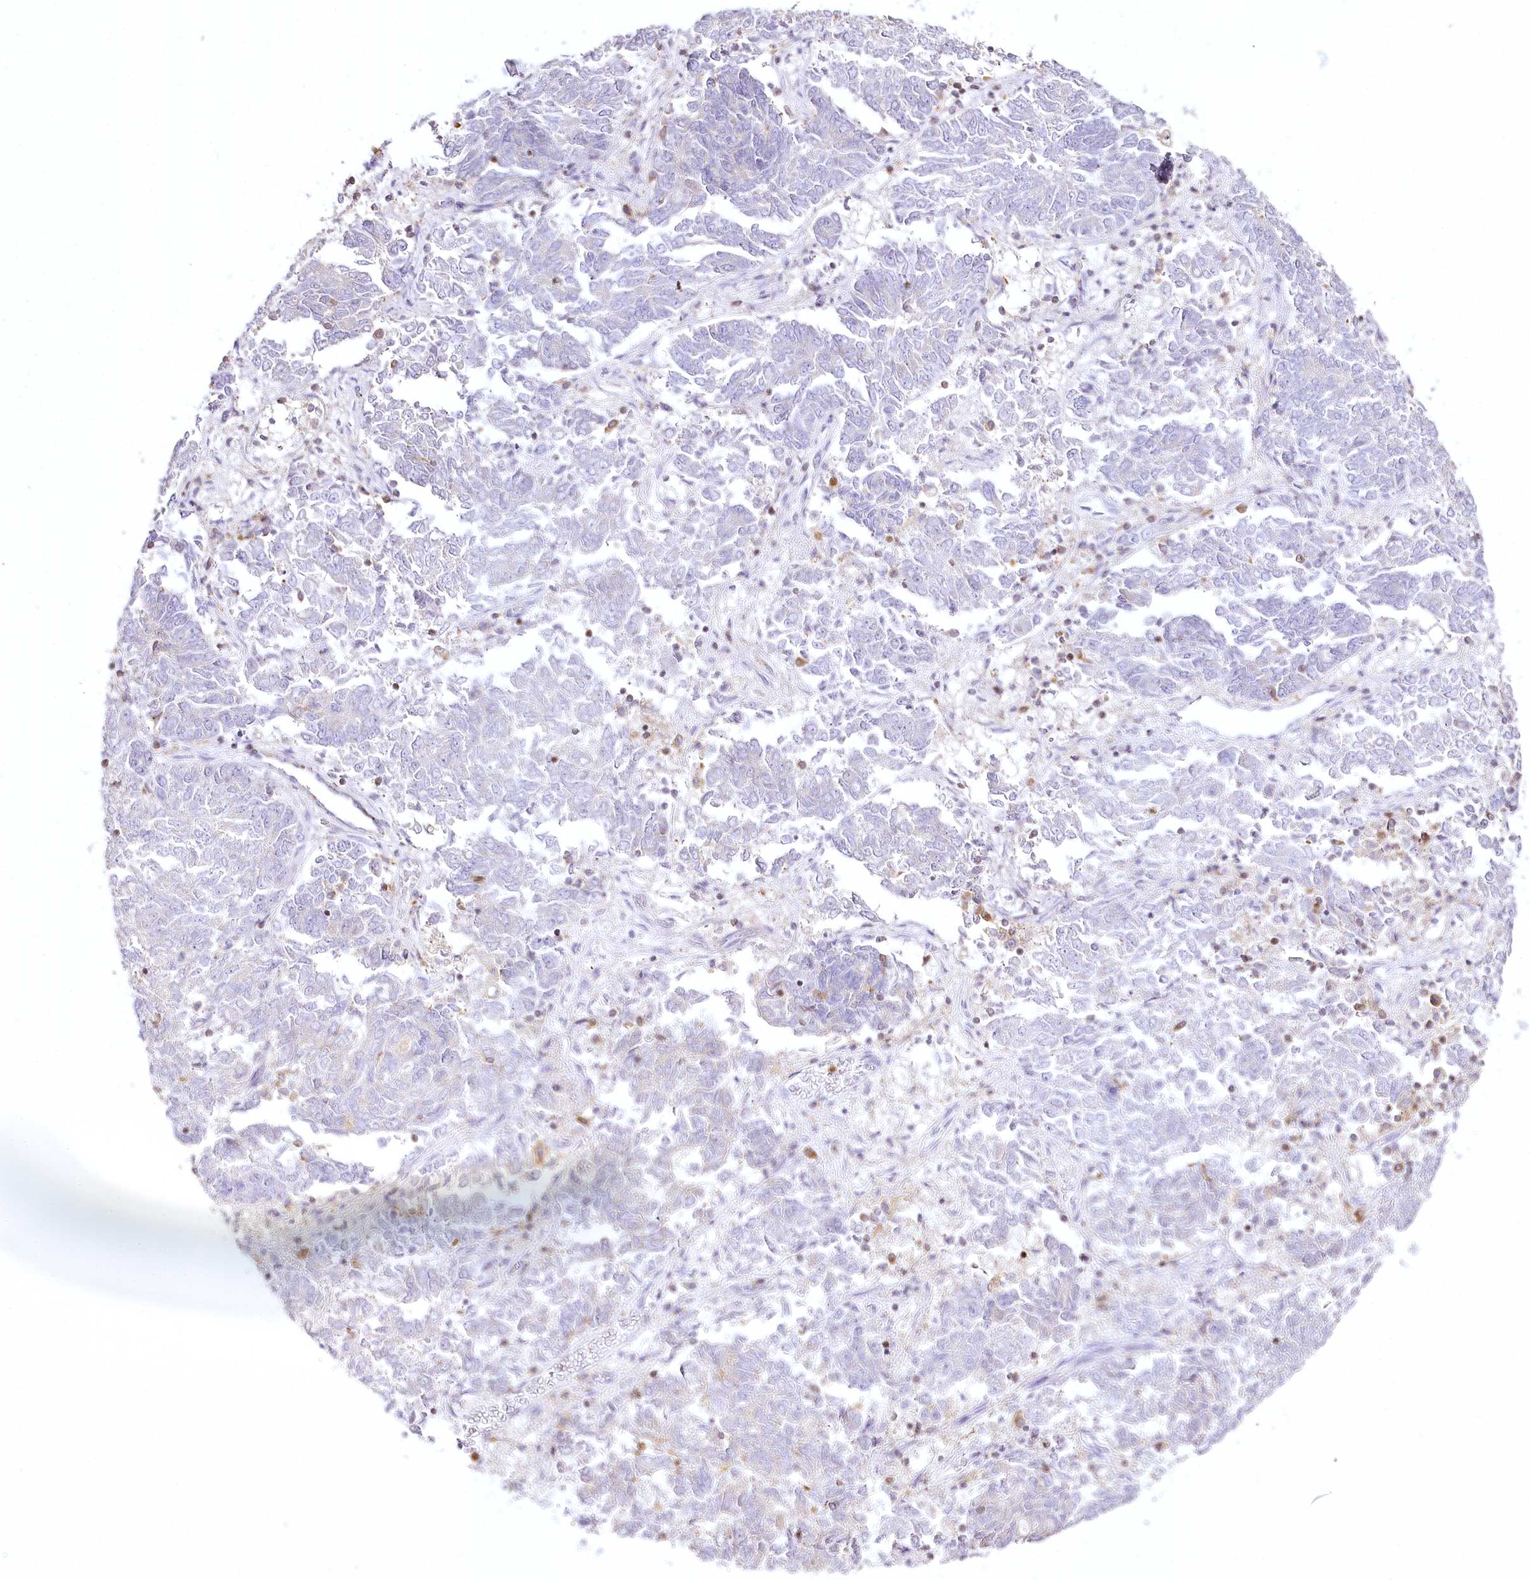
{"staining": {"intensity": "negative", "quantity": "none", "location": "none"}, "tissue": "endometrial cancer", "cell_type": "Tumor cells", "image_type": "cancer", "snomed": [{"axis": "morphology", "description": "Adenocarcinoma, NOS"}, {"axis": "topography", "description": "Endometrium"}], "caption": "Tumor cells are negative for protein expression in human adenocarcinoma (endometrial).", "gene": "DOCK2", "patient": {"sex": "female", "age": 80}}